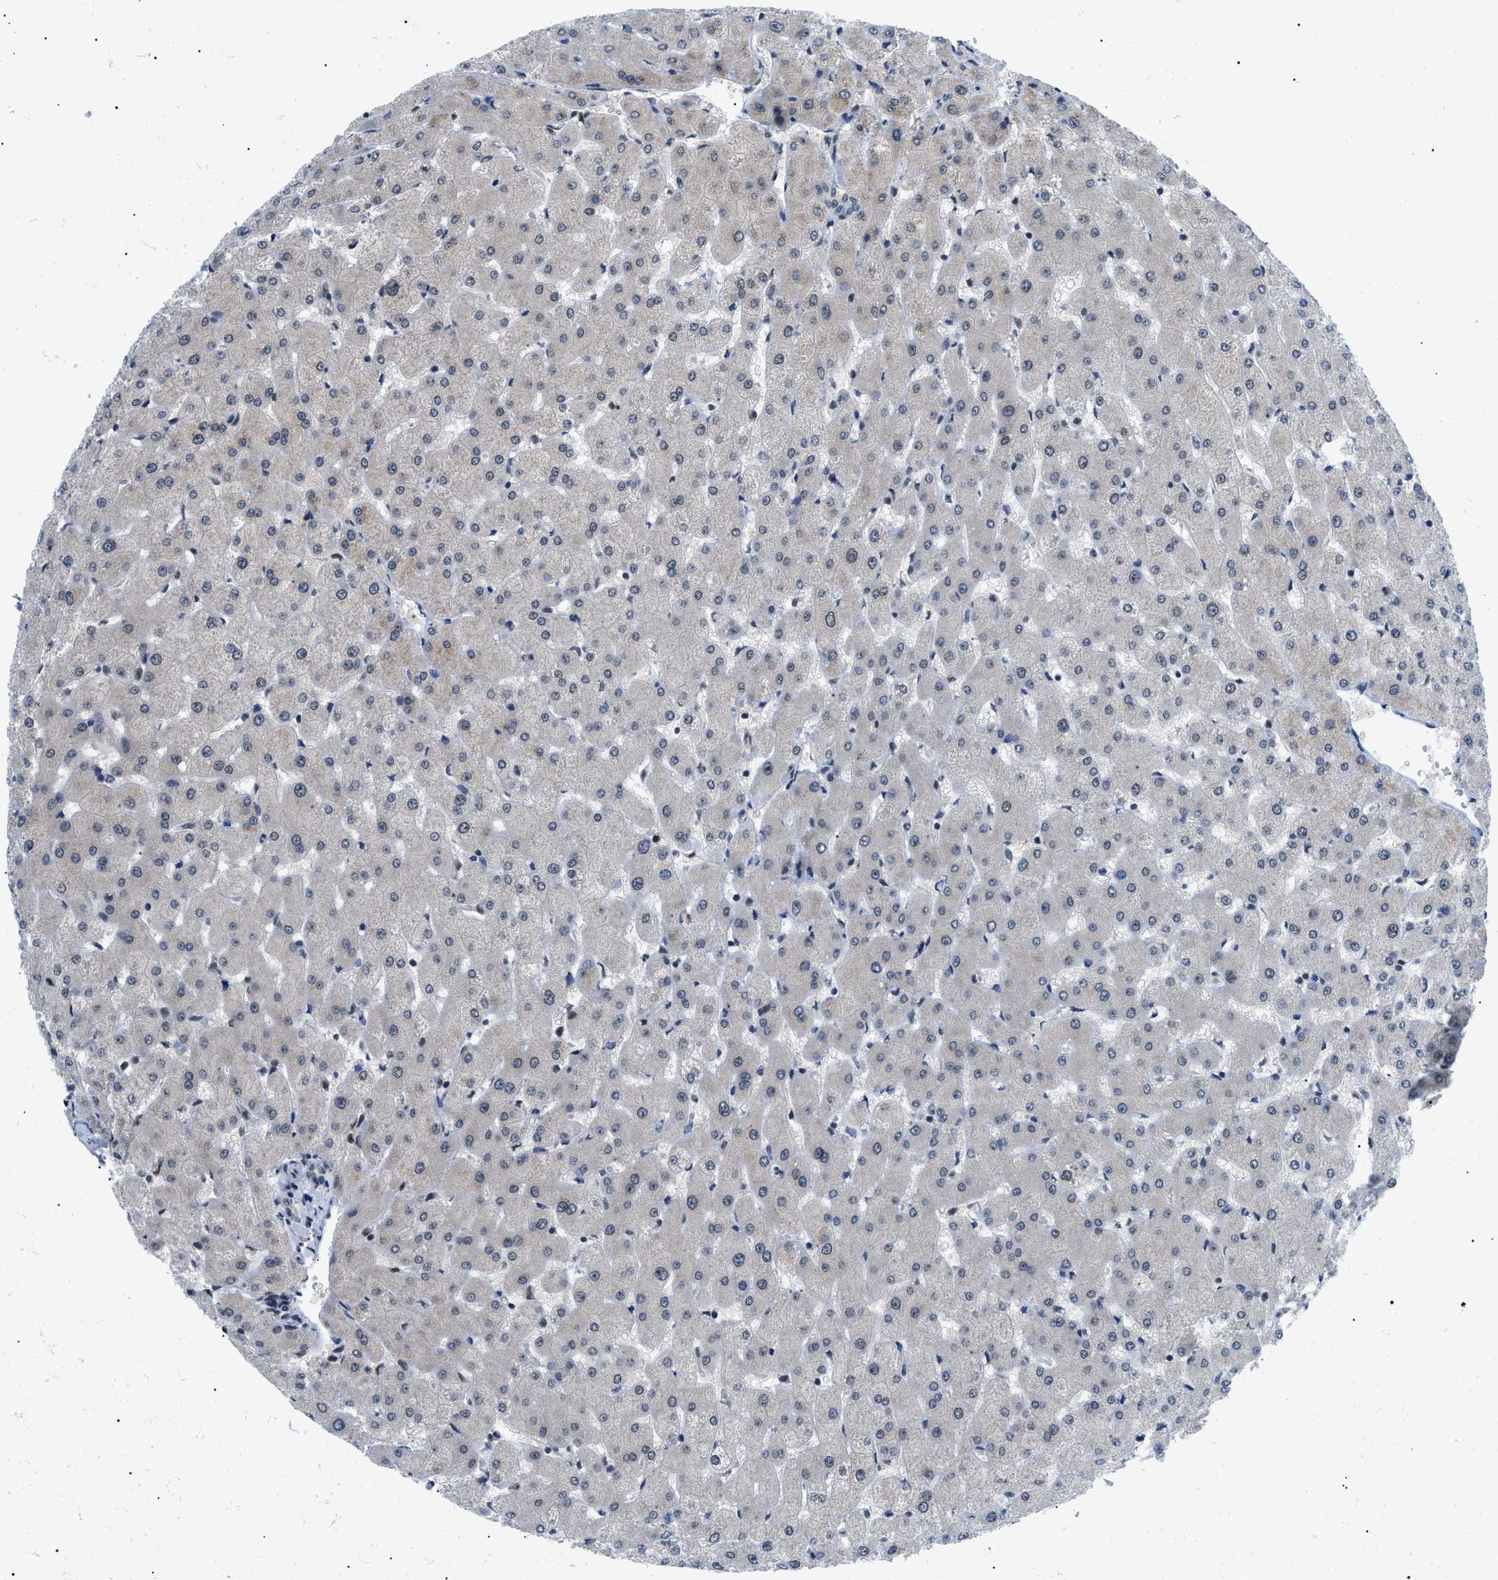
{"staining": {"intensity": "negative", "quantity": "none", "location": "none"}, "tissue": "liver", "cell_type": "Cholangiocytes", "image_type": "normal", "snomed": [{"axis": "morphology", "description": "Normal tissue, NOS"}, {"axis": "topography", "description": "Liver"}], "caption": "This is an immunohistochemistry (IHC) micrograph of unremarkable human liver. There is no staining in cholangiocytes.", "gene": "CWC25", "patient": {"sex": "female", "age": 63}}